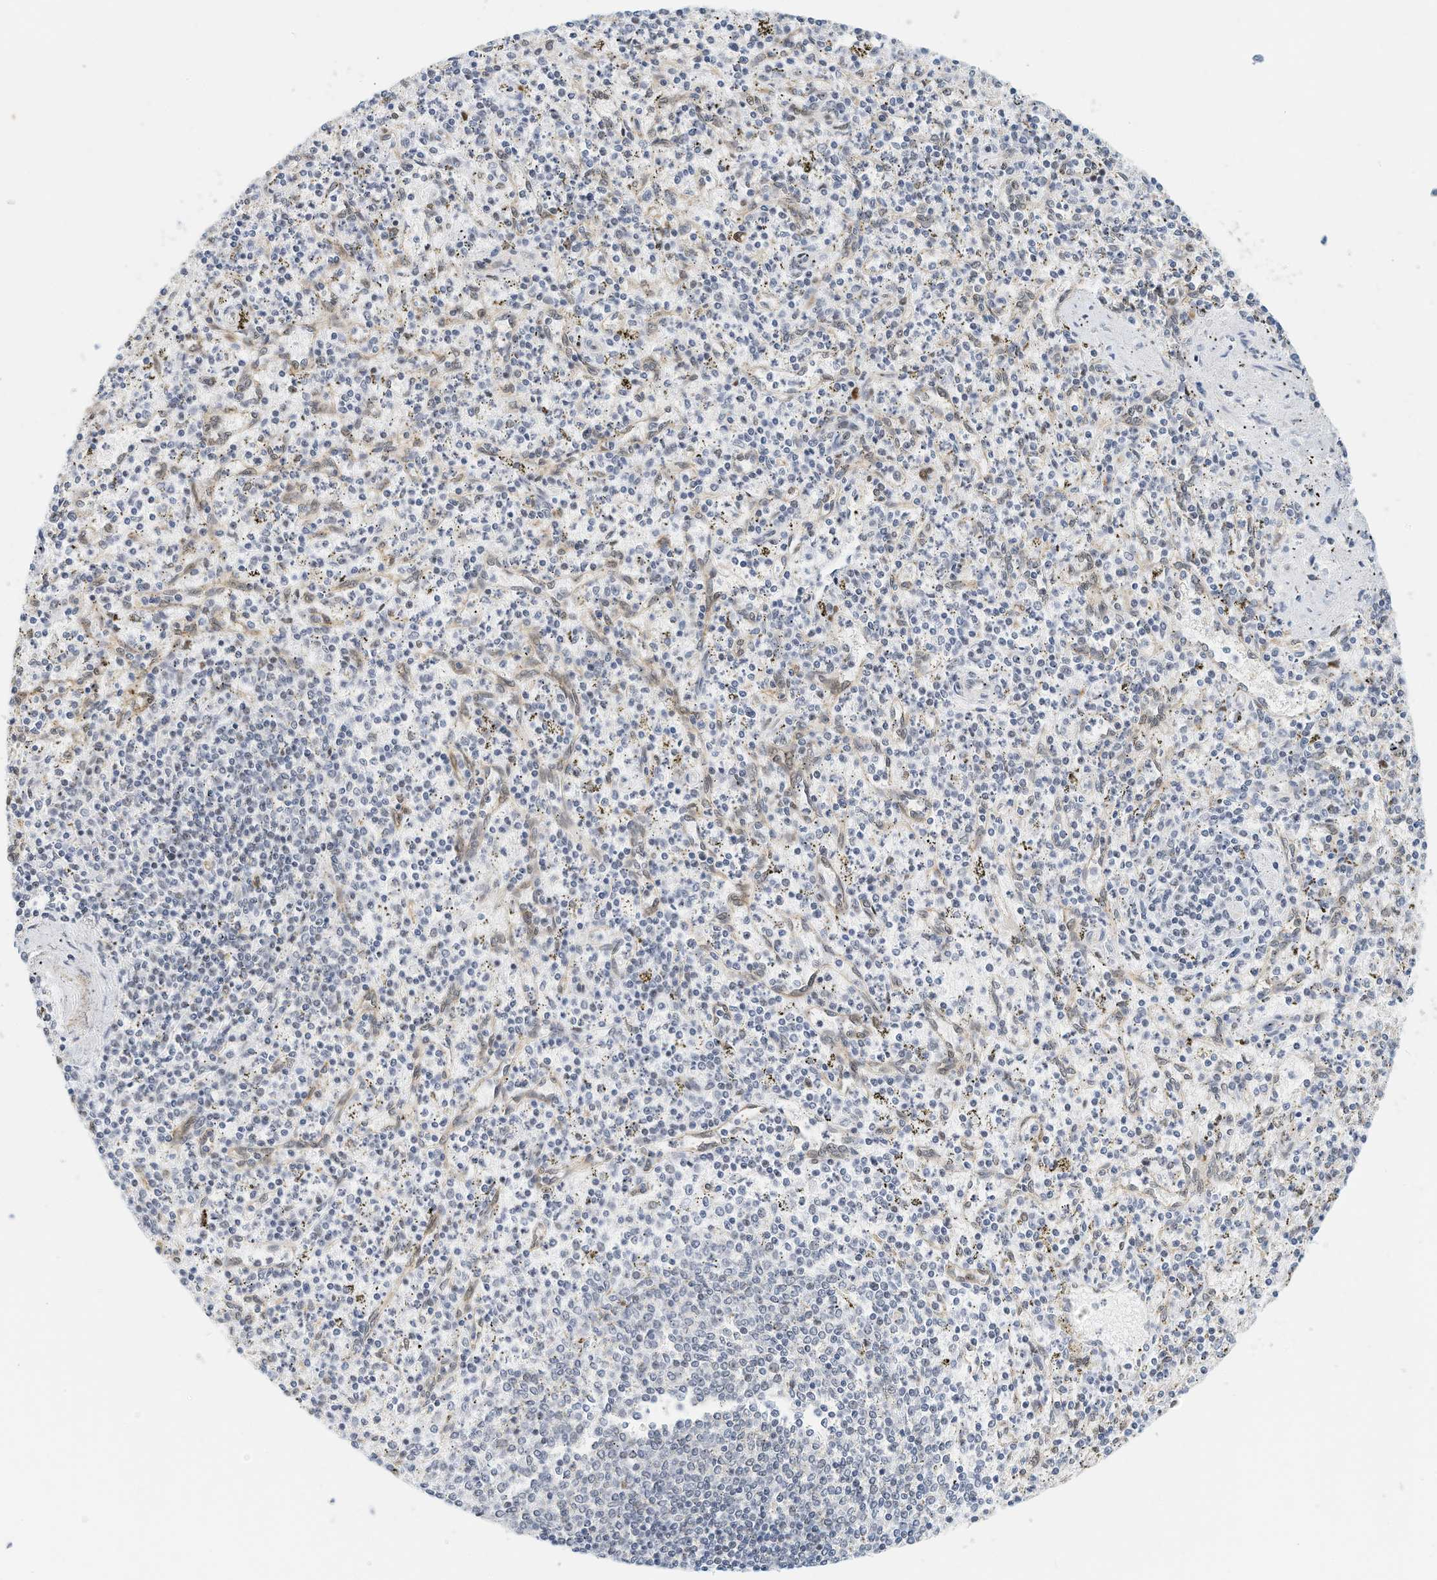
{"staining": {"intensity": "negative", "quantity": "none", "location": "none"}, "tissue": "spleen", "cell_type": "Cells in red pulp", "image_type": "normal", "snomed": [{"axis": "morphology", "description": "Normal tissue, NOS"}, {"axis": "topography", "description": "Spleen"}], "caption": "This photomicrograph is of unremarkable spleen stained with immunohistochemistry to label a protein in brown with the nuclei are counter-stained blue. There is no positivity in cells in red pulp.", "gene": "ARHGAP28", "patient": {"sex": "male", "age": 72}}